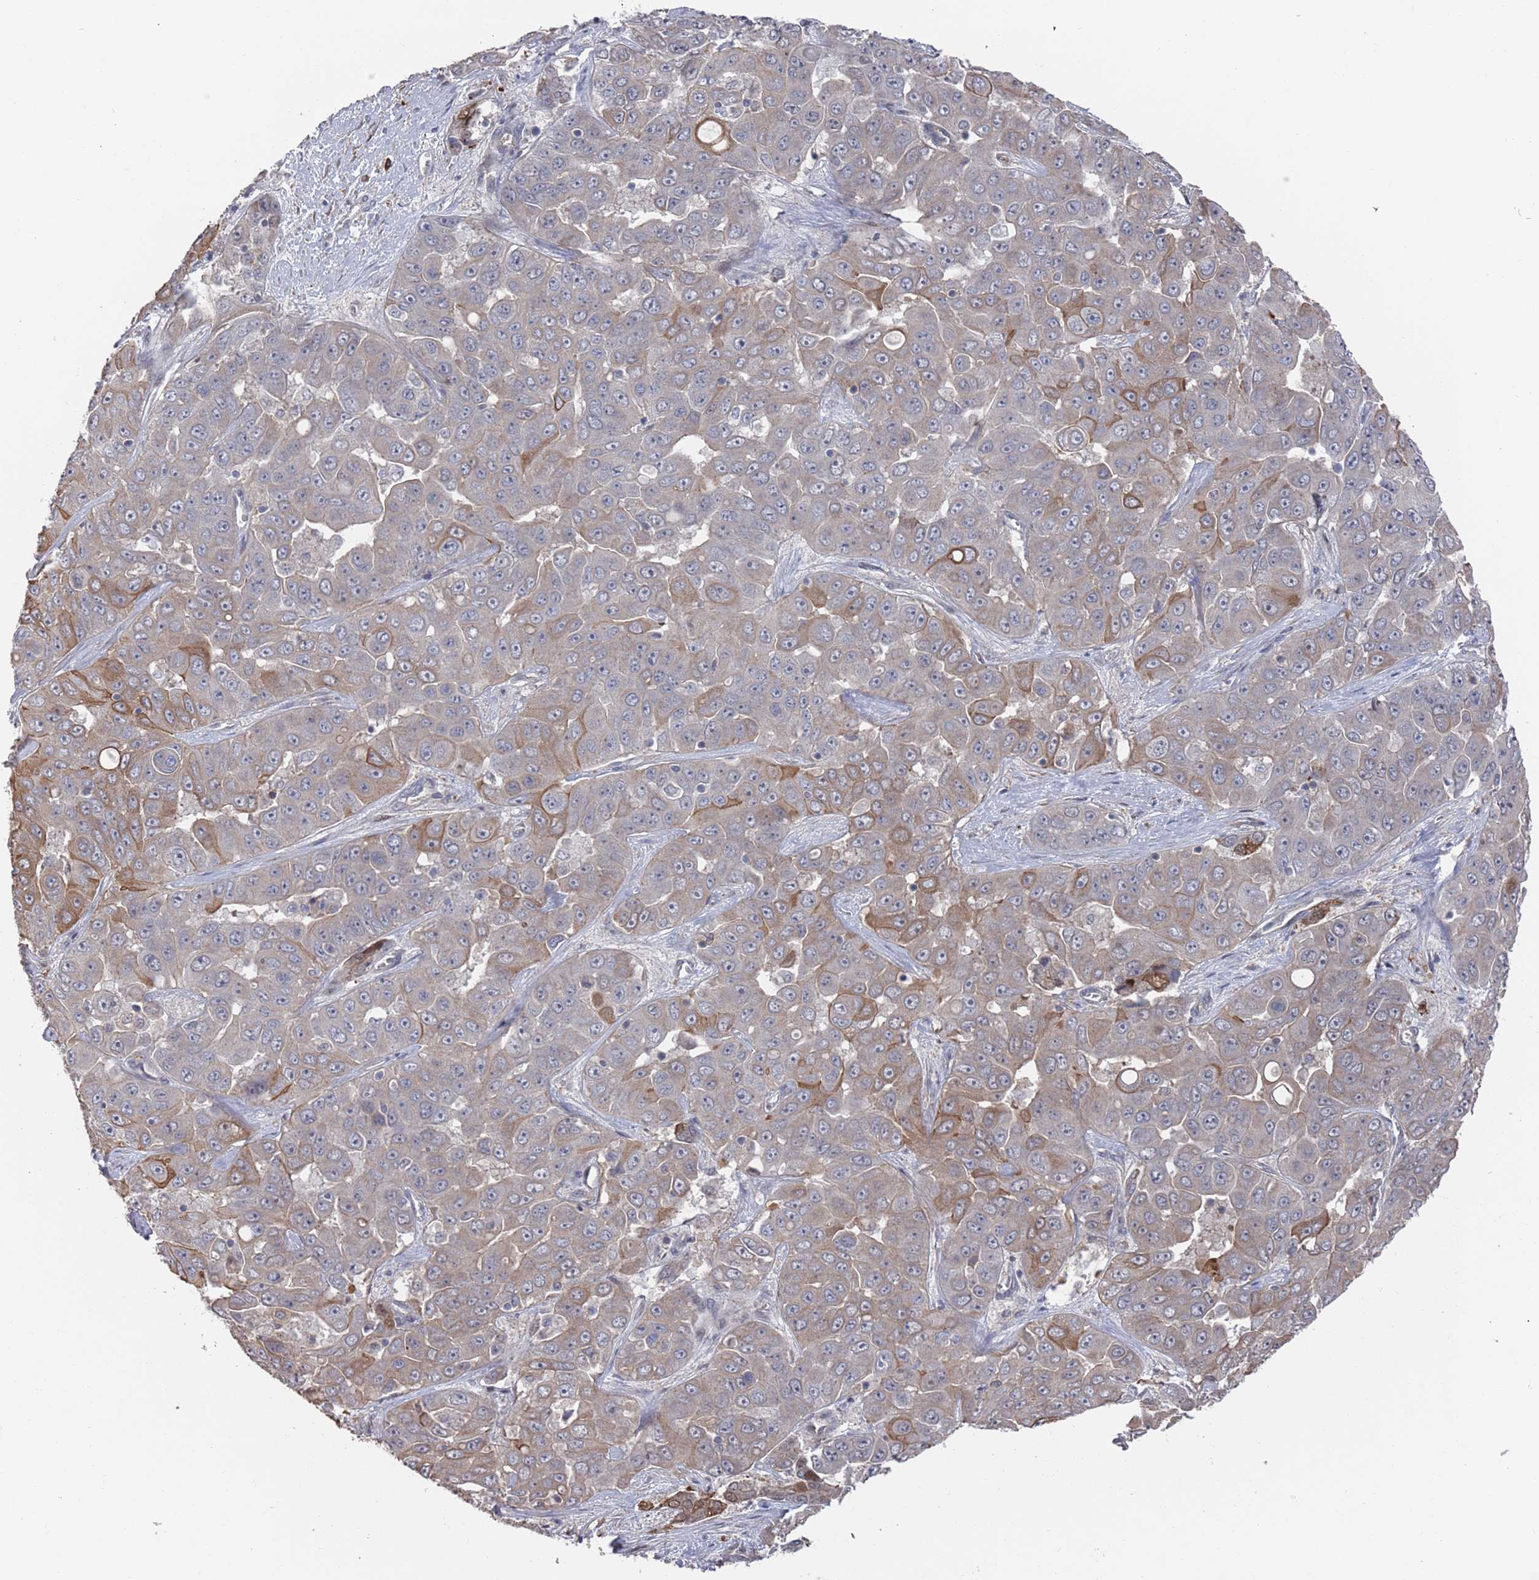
{"staining": {"intensity": "moderate", "quantity": "<25%", "location": "cytoplasmic/membranous"}, "tissue": "liver cancer", "cell_type": "Tumor cells", "image_type": "cancer", "snomed": [{"axis": "morphology", "description": "Cholangiocarcinoma"}, {"axis": "topography", "description": "Liver"}], "caption": "Liver cancer (cholangiocarcinoma) tissue displays moderate cytoplasmic/membranous expression in about <25% of tumor cells", "gene": "DGKD", "patient": {"sex": "female", "age": 52}}